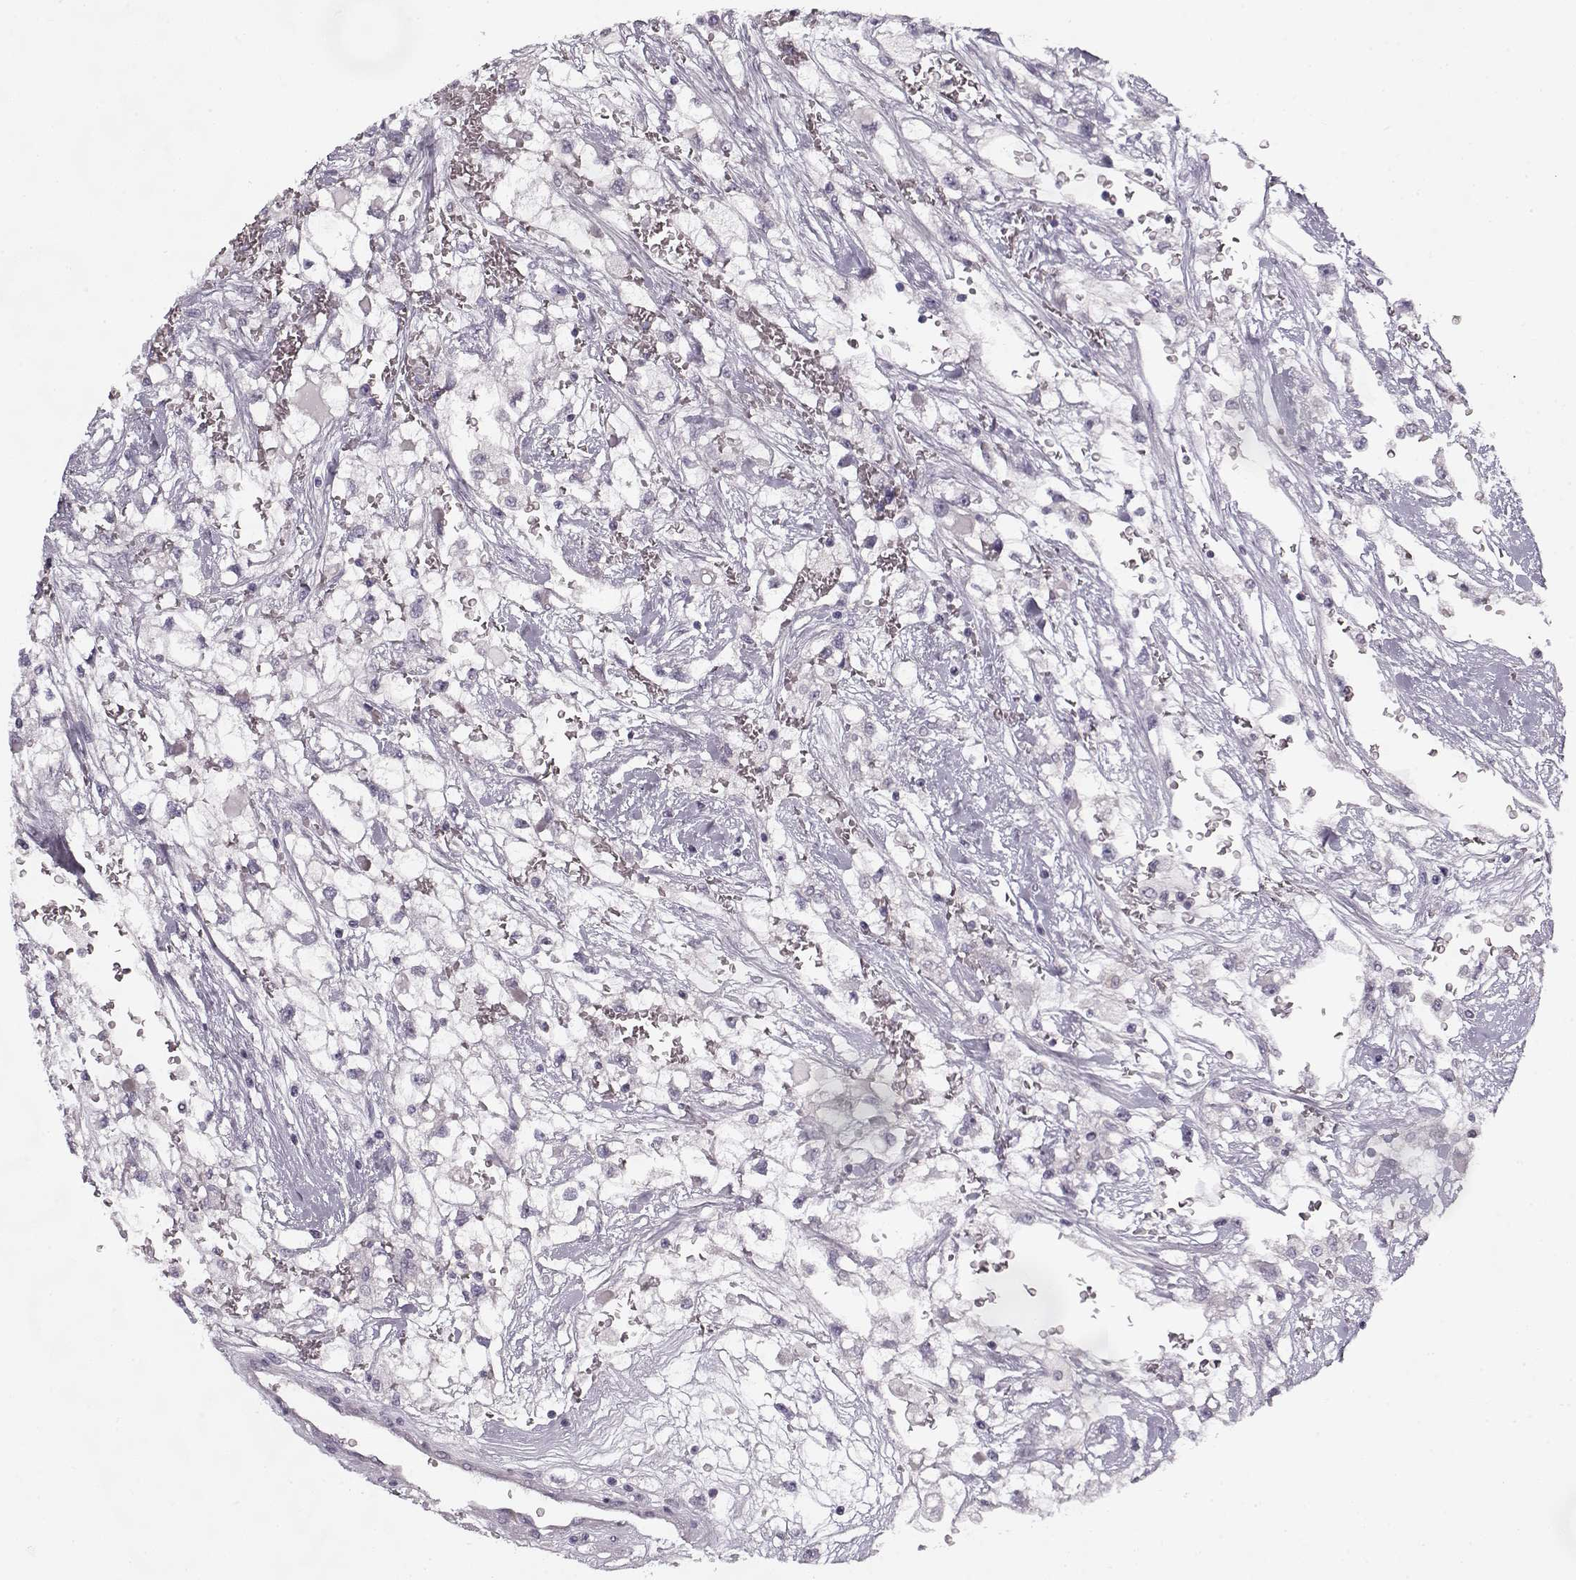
{"staining": {"intensity": "negative", "quantity": "none", "location": "none"}, "tissue": "renal cancer", "cell_type": "Tumor cells", "image_type": "cancer", "snomed": [{"axis": "morphology", "description": "Adenocarcinoma, NOS"}, {"axis": "topography", "description": "Kidney"}], "caption": "Renal cancer was stained to show a protein in brown. There is no significant positivity in tumor cells.", "gene": "PNMT", "patient": {"sex": "male", "age": 59}}